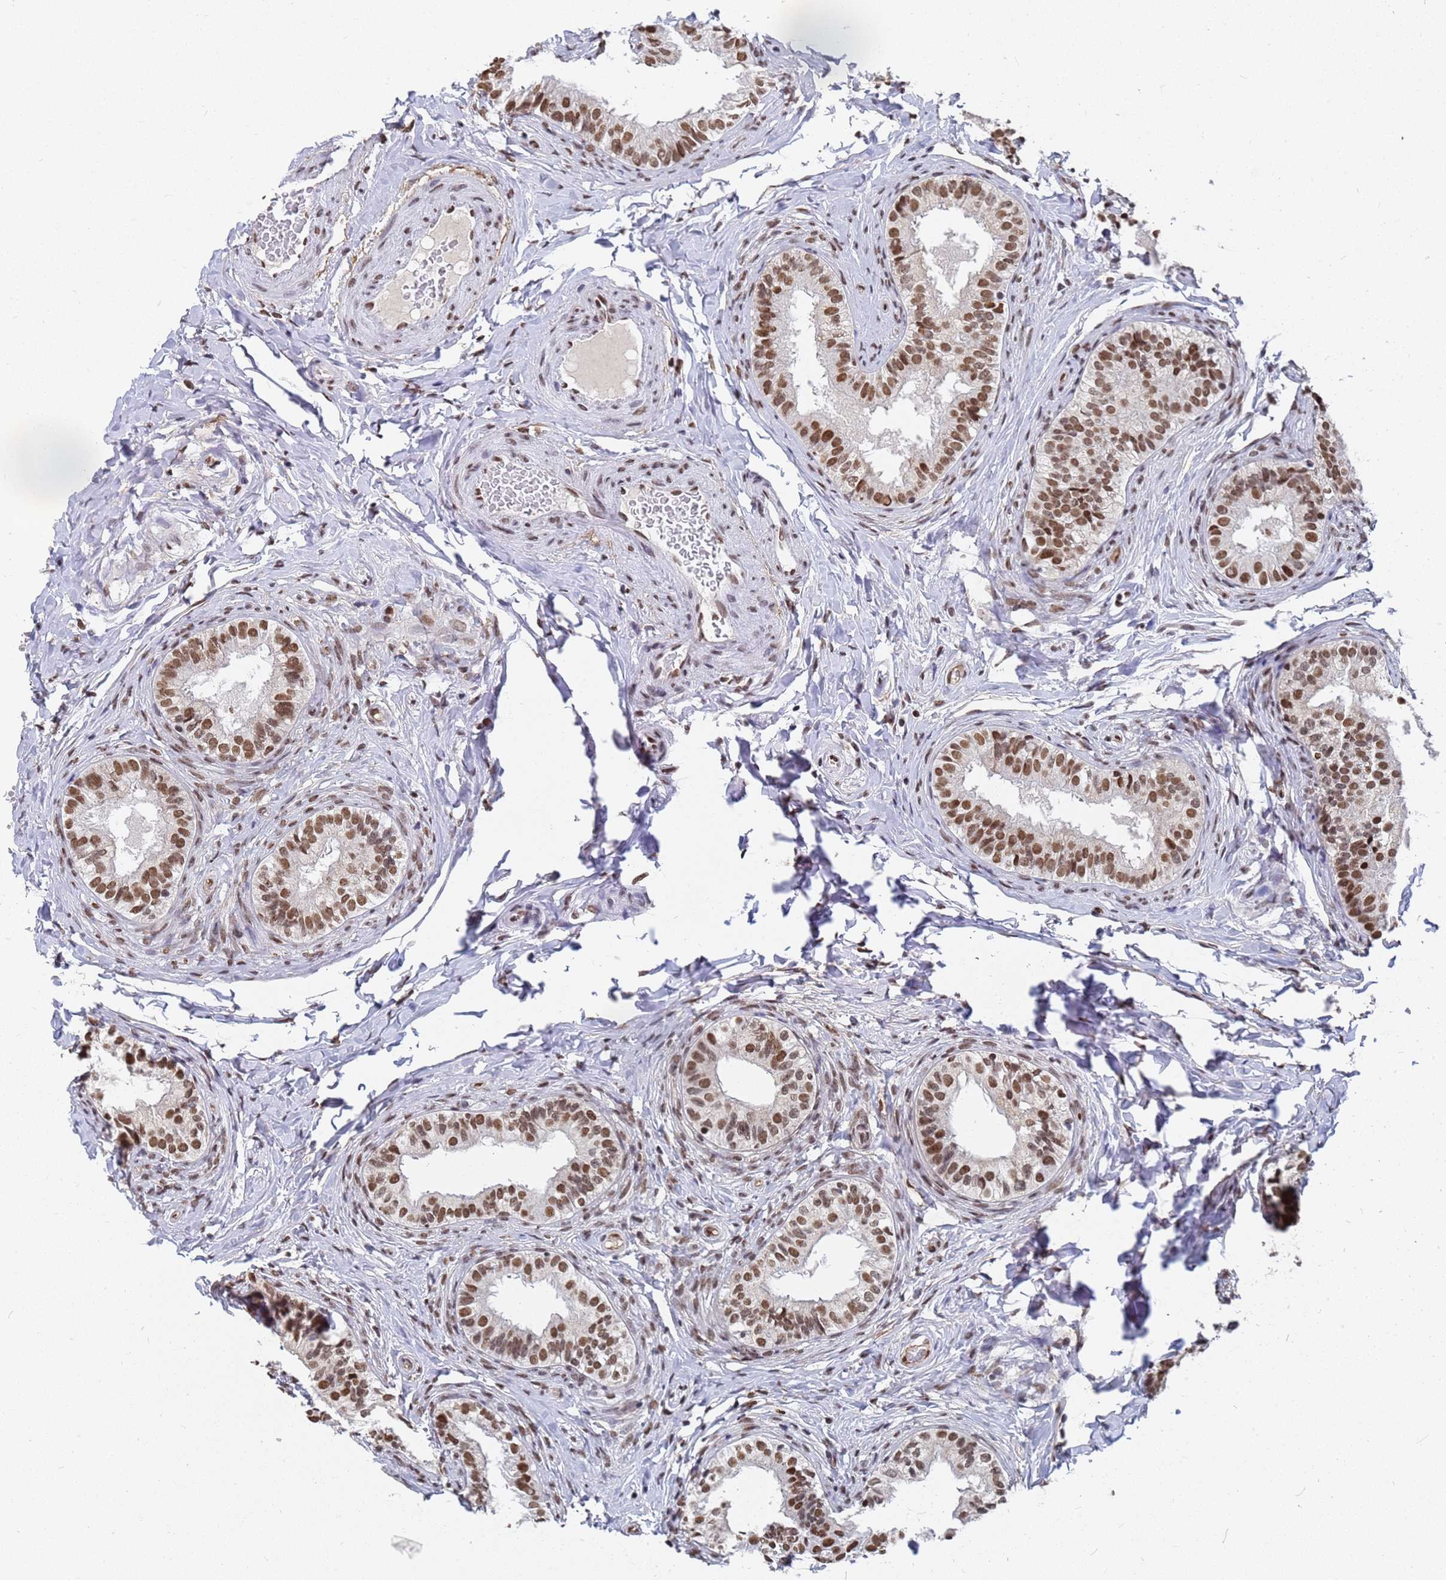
{"staining": {"intensity": "strong", "quantity": ">75%", "location": "nuclear"}, "tissue": "epididymis", "cell_type": "Glandular cells", "image_type": "normal", "snomed": [{"axis": "morphology", "description": "Normal tissue, NOS"}, {"axis": "topography", "description": "Epididymis"}], "caption": "Immunohistochemical staining of normal epididymis shows >75% levels of strong nuclear protein positivity in about >75% of glandular cells.", "gene": "RAVER2", "patient": {"sex": "male", "age": 49}}